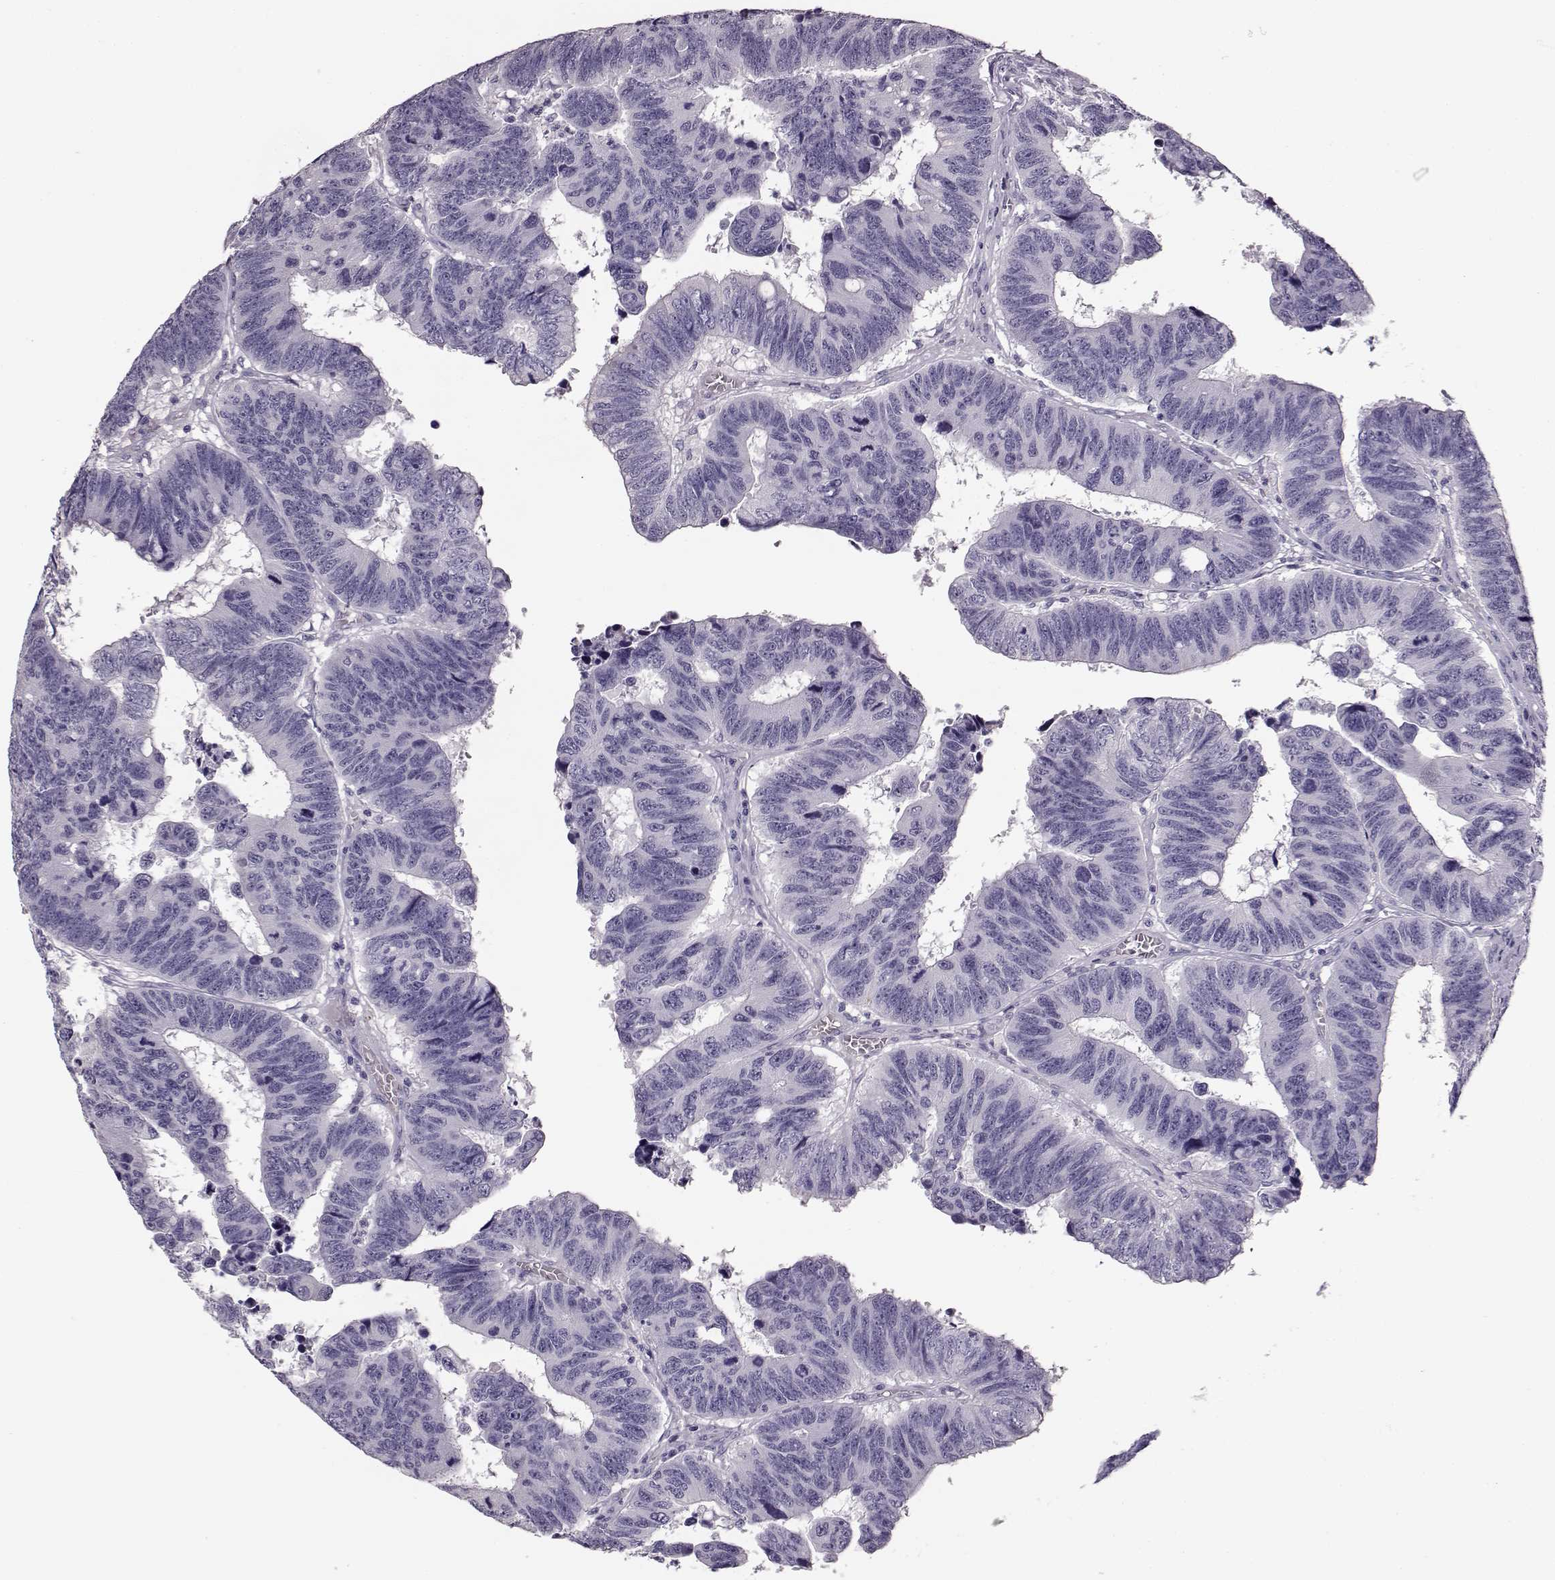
{"staining": {"intensity": "negative", "quantity": "none", "location": "none"}, "tissue": "colorectal cancer", "cell_type": "Tumor cells", "image_type": "cancer", "snomed": [{"axis": "morphology", "description": "Adenocarcinoma, NOS"}, {"axis": "topography", "description": "Appendix"}, {"axis": "topography", "description": "Colon"}, {"axis": "topography", "description": "Cecum"}, {"axis": "topography", "description": "Colon asc"}], "caption": "An immunohistochemistry histopathology image of colorectal adenocarcinoma is shown. There is no staining in tumor cells of colorectal adenocarcinoma.", "gene": "NPTXR", "patient": {"sex": "female", "age": 85}}